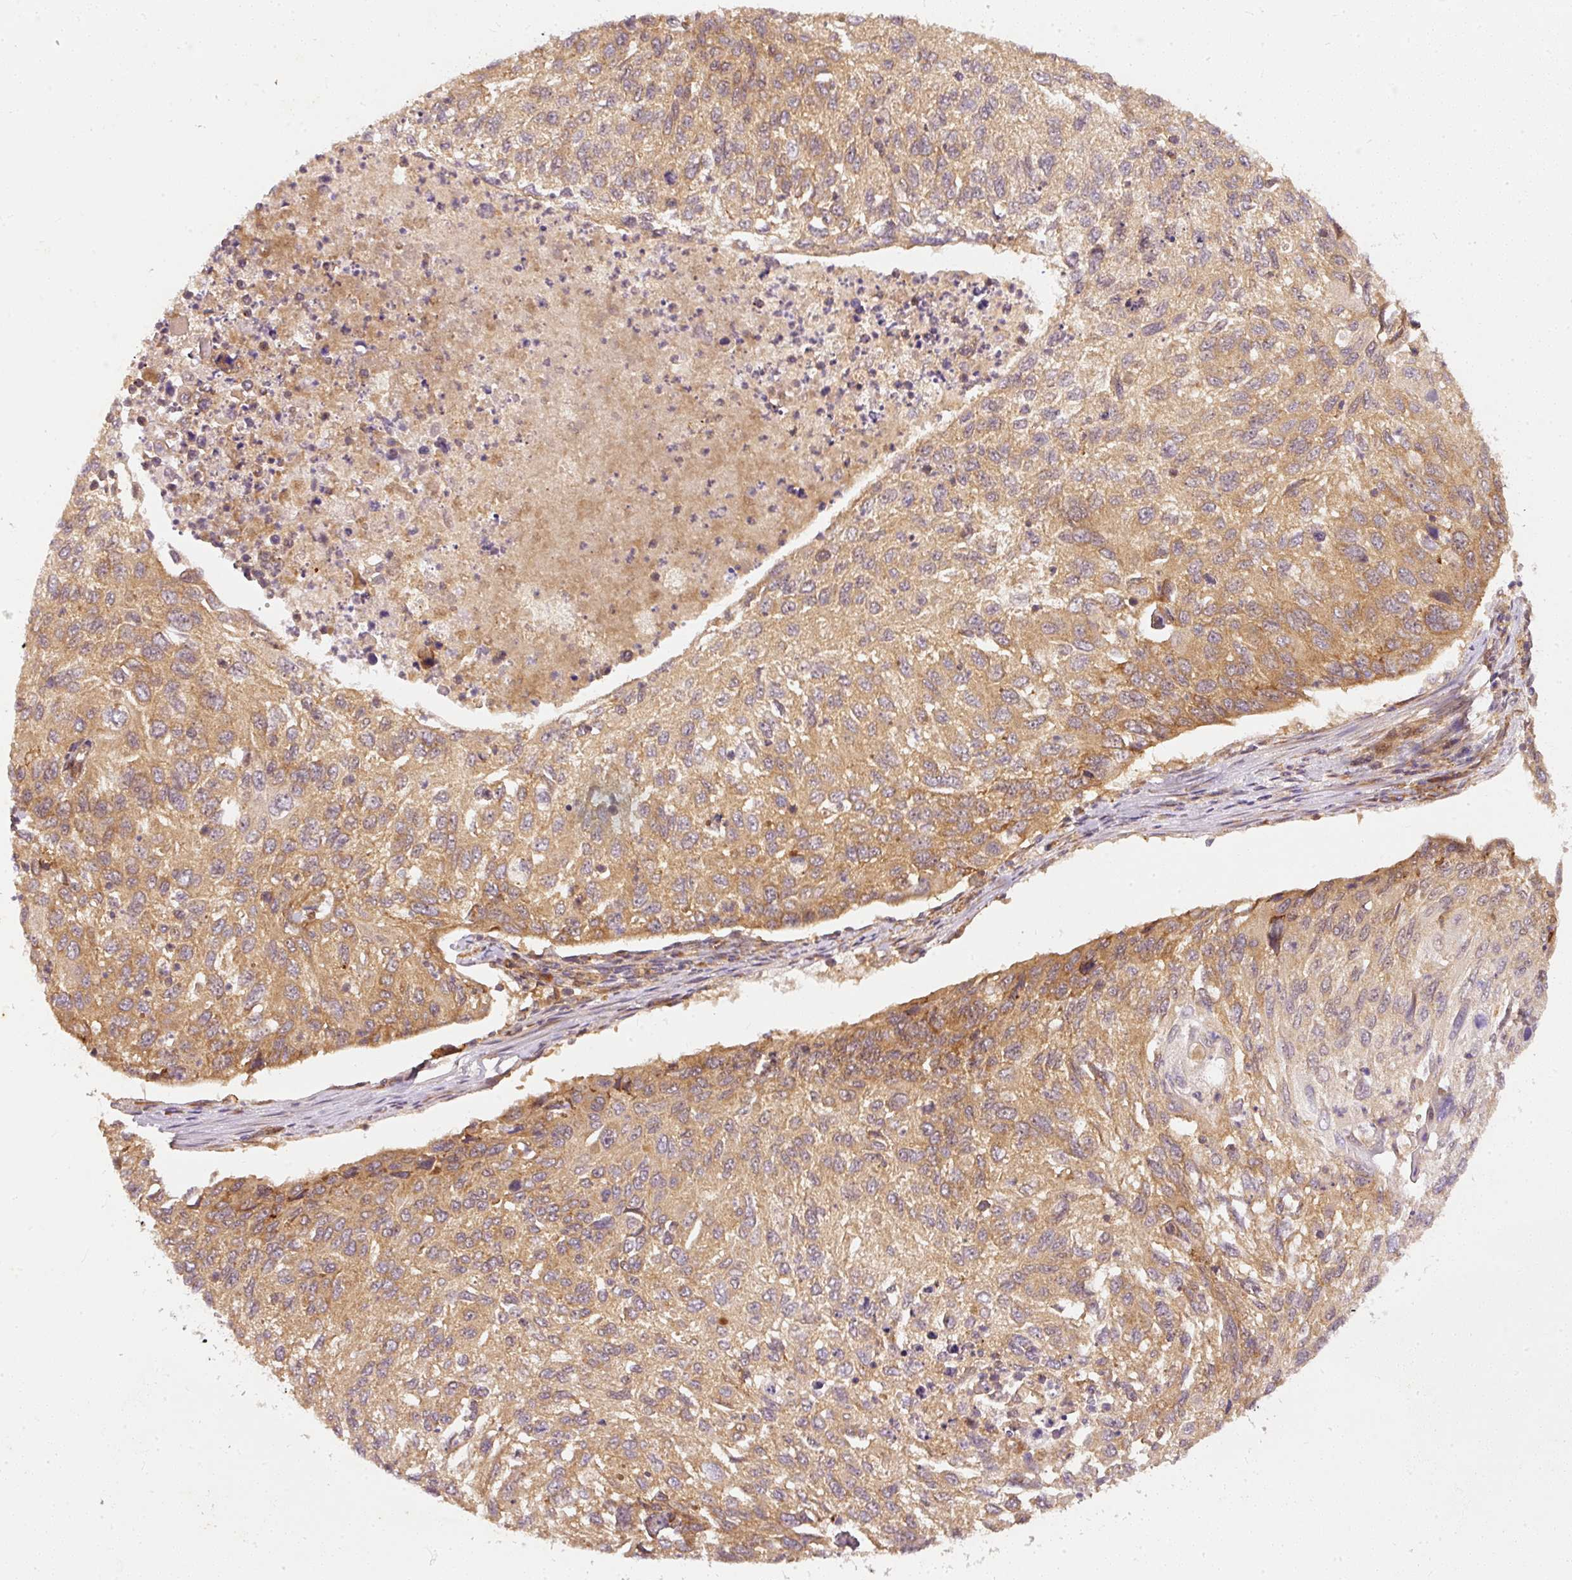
{"staining": {"intensity": "moderate", "quantity": "25%-75%", "location": "cytoplasmic/membranous"}, "tissue": "cervical cancer", "cell_type": "Tumor cells", "image_type": "cancer", "snomed": [{"axis": "morphology", "description": "Squamous cell carcinoma, NOS"}, {"axis": "topography", "description": "Cervix"}], "caption": "Cervical cancer tissue displays moderate cytoplasmic/membranous positivity in about 25%-75% of tumor cells, visualized by immunohistochemistry.", "gene": "ZNF580", "patient": {"sex": "female", "age": 70}}